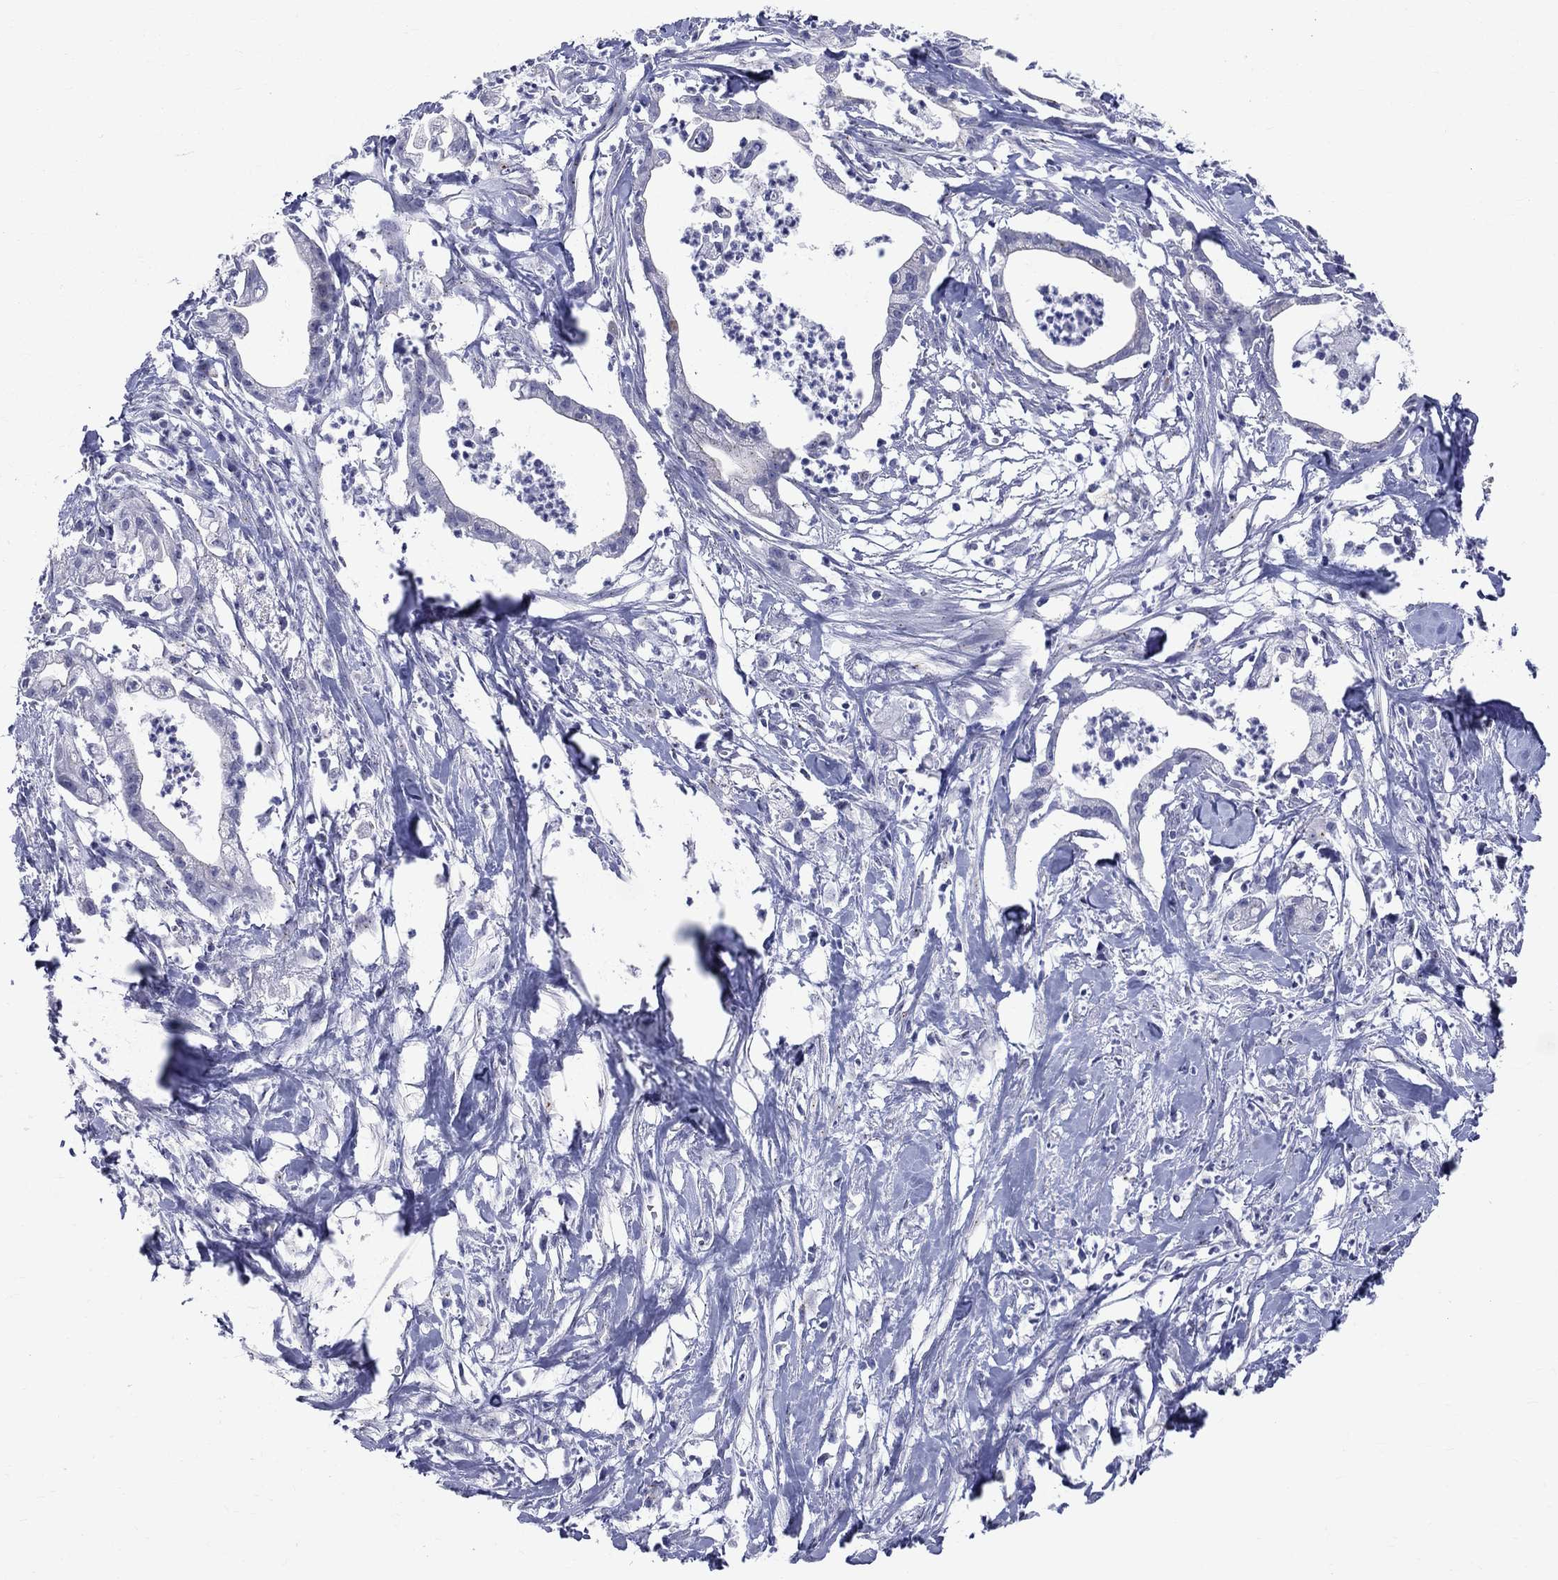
{"staining": {"intensity": "negative", "quantity": "none", "location": "none"}, "tissue": "pancreatic cancer", "cell_type": "Tumor cells", "image_type": "cancer", "snomed": [{"axis": "morphology", "description": "Normal tissue, NOS"}, {"axis": "morphology", "description": "Adenocarcinoma, NOS"}, {"axis": "topography", "description": "Pancreas"}], "caption": "Tumor cells show no significant protein expression in pancreatic cancer (adenocarcinoma).", "gene": "CEP43", "patient": {"sex": "female", "age": 58}}